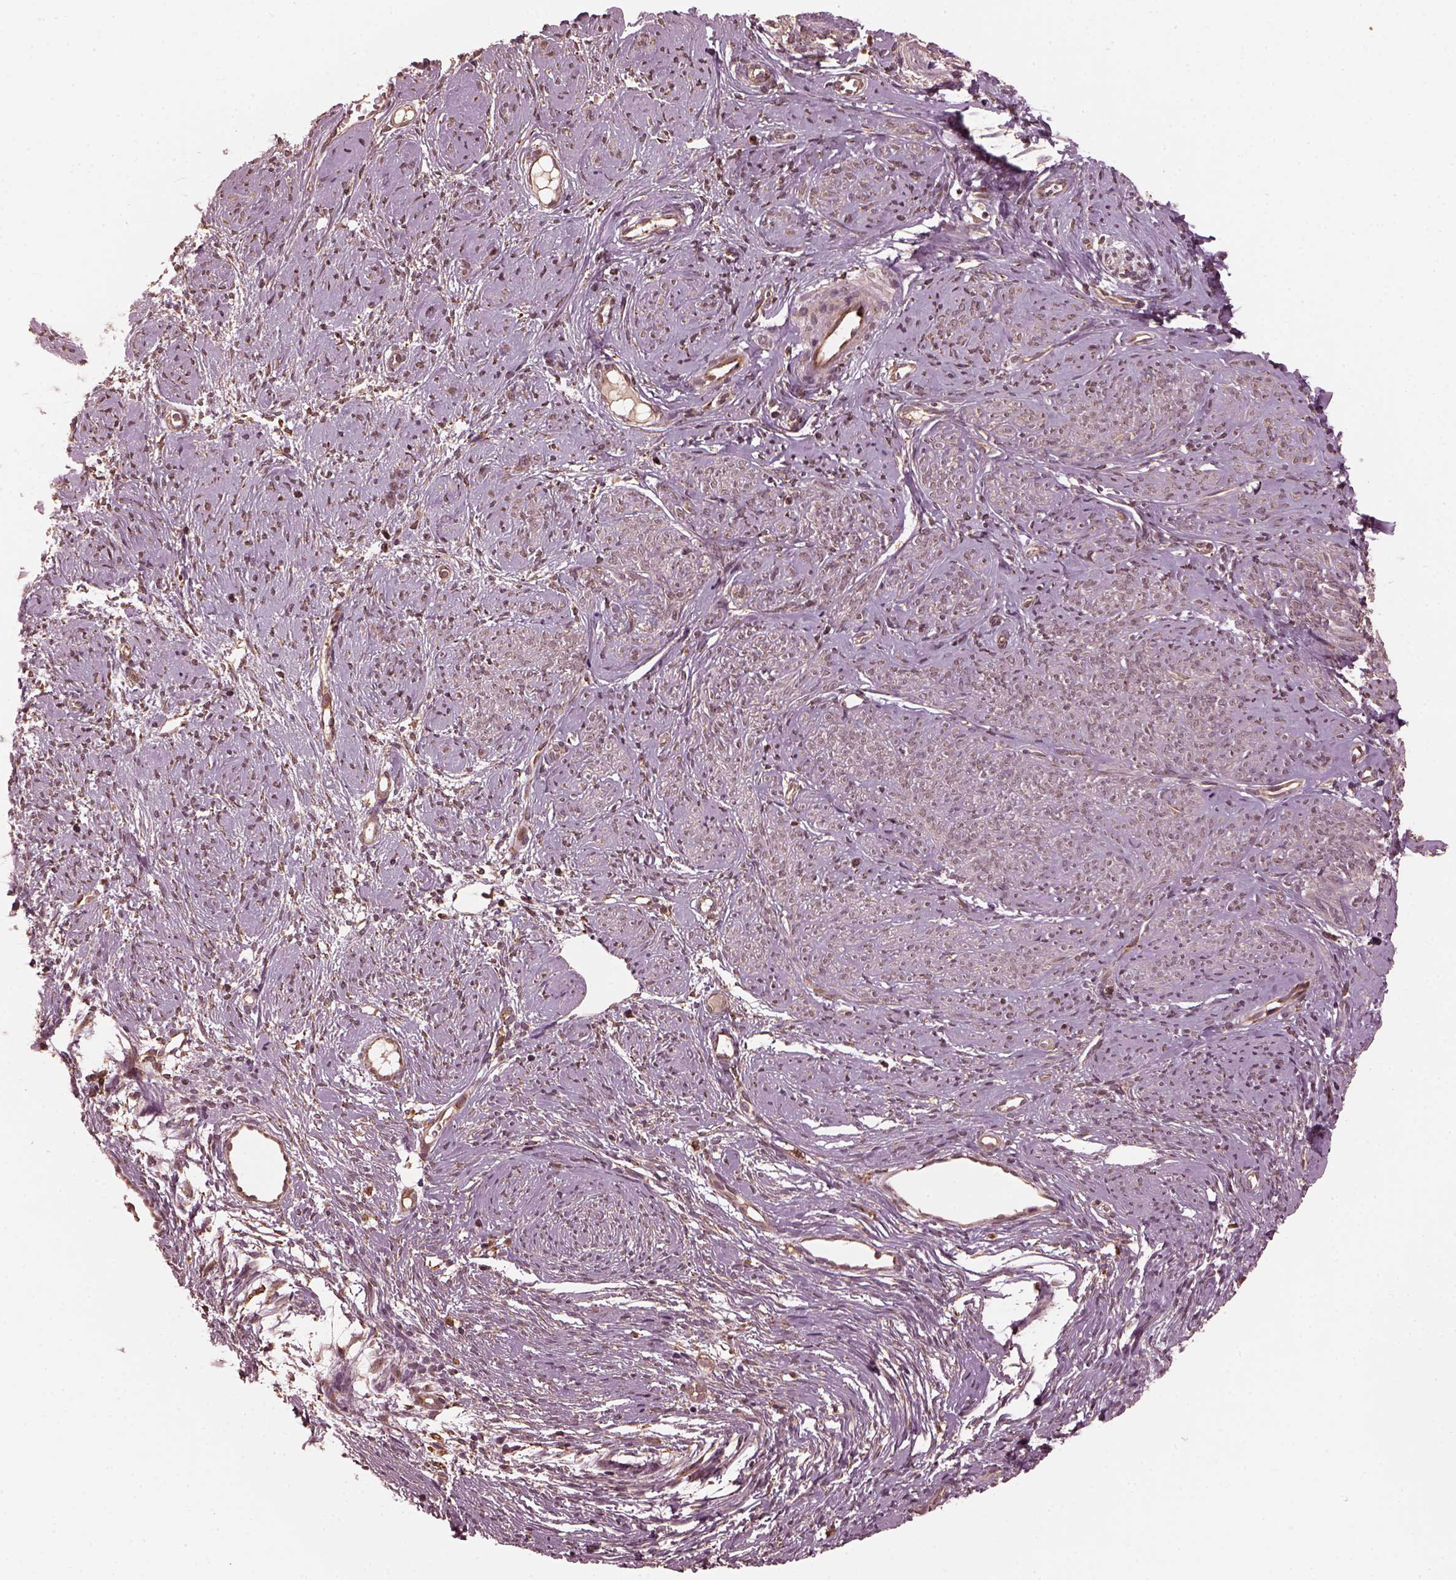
{"staining": {"intensity": "weak", "quantity": ">75%", "location": "cytoplasmic/membranous"}, "tissue": "smooth muscle", "cell_type": "Smooth muscle cells", "image_type": "normal", "snomed": [{"axis": "morphology", "description": "Normal tissue, NOS"}, {"axis": "topography", "description": "Smooth muscle"}], "caption": "This micrograph demonstrates IHC staining of unremarkable smooth muscle, with low weak cytoplasmic/membranous staining in approximately >75% of smooth muscle cells.", "gene": "ZNF292", "patient": {"sex": "female", "age": 48}}